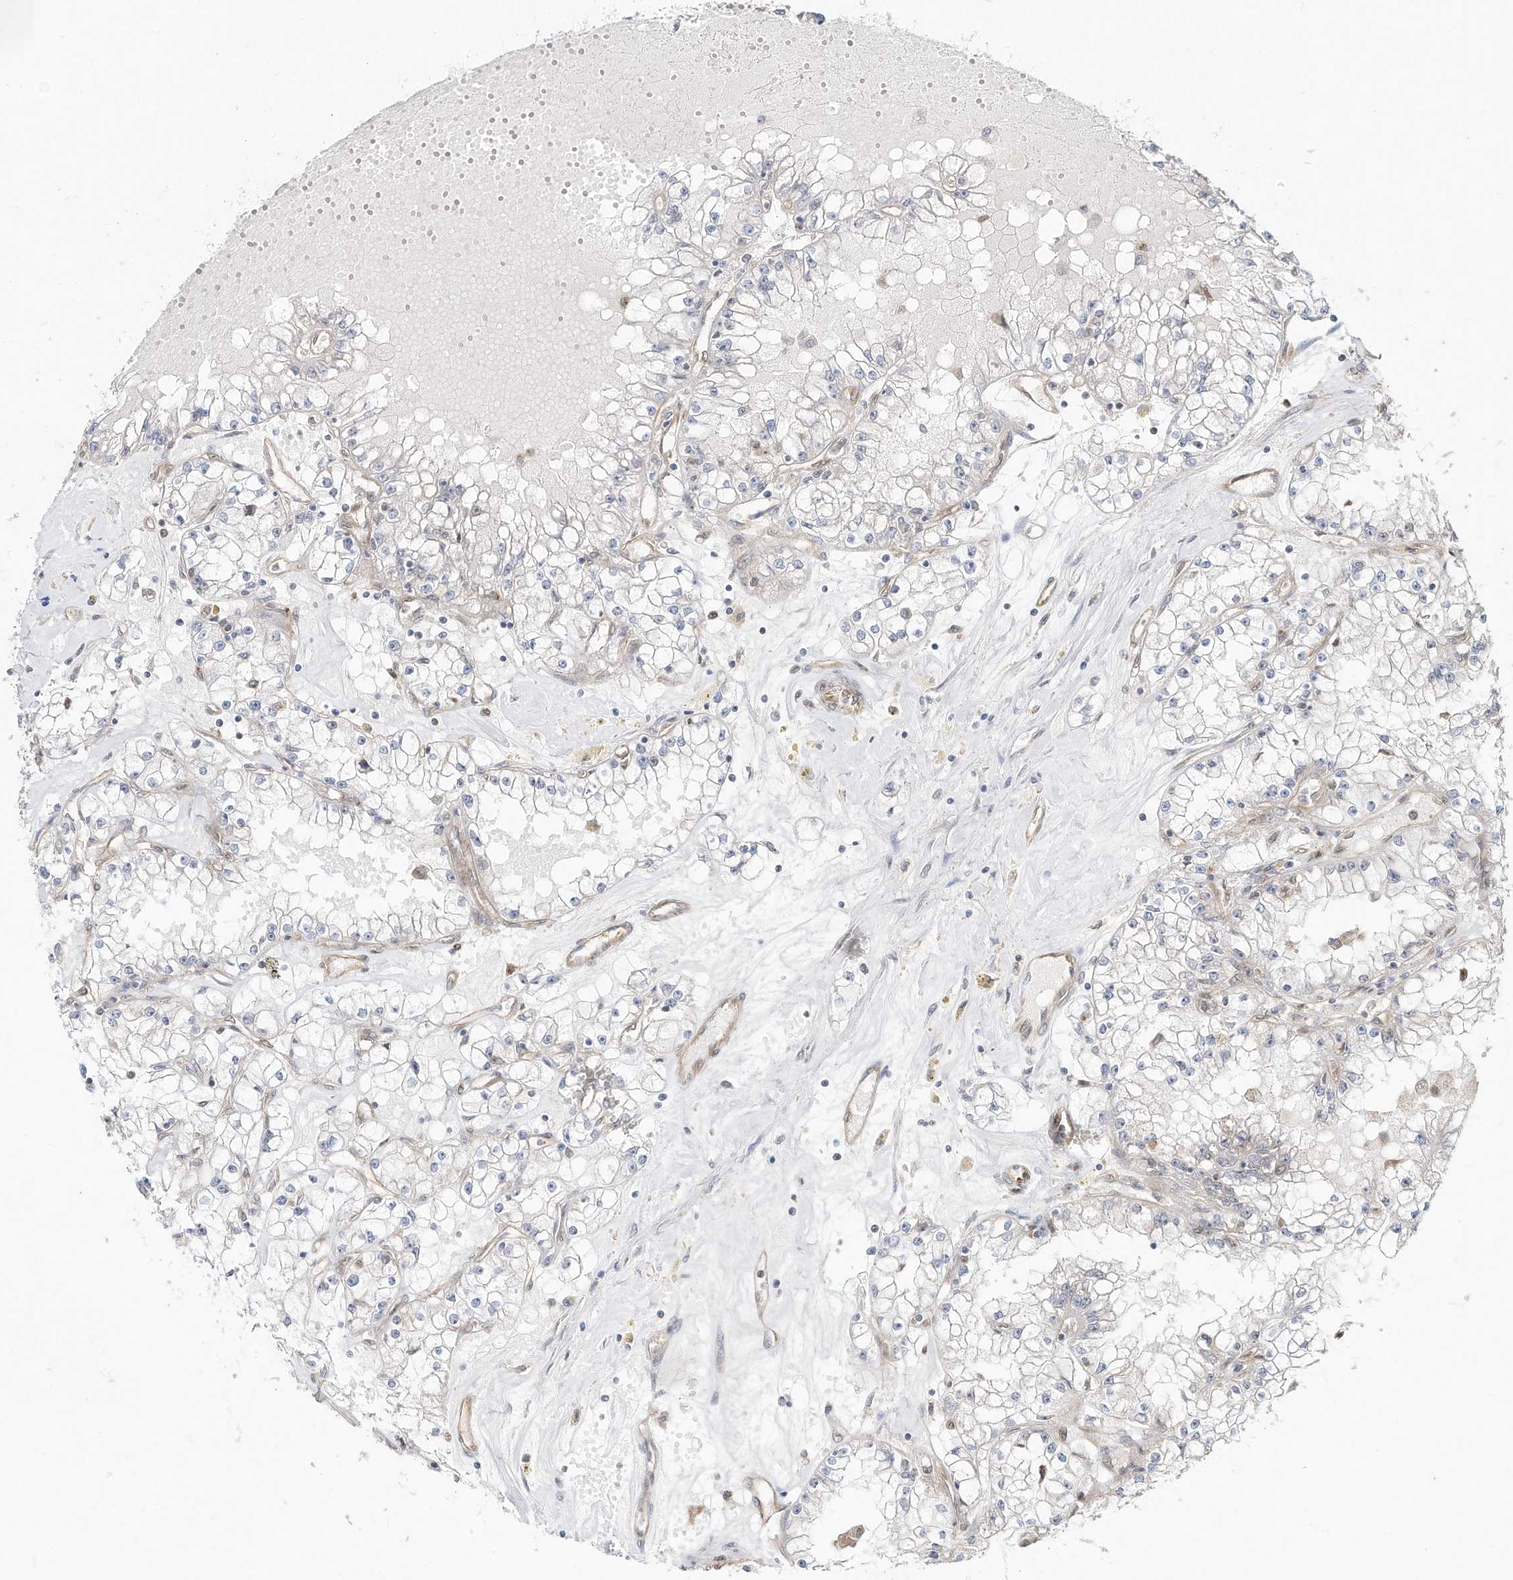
{"staining": {"intensity": "negative", "quantity": "none", "location": "none"}, "tissue": "renal cancer", "cell_type": "Tumor cells", "image_type": "cancer", "snomed": [{"axis": "morphology", "description": "Adenocarcinoma, NOS"}, {"axis": "topography", "description": "Kidney"}], "caption": "High power microscopy photomicrograph of an immunohistochemistry (IHC) photomicrograph of renal adenocarcinoma, revealing no significant positivity in tumor cells.", "gene": "CUX1", "patient": {"sex": "male", "age": 56}}